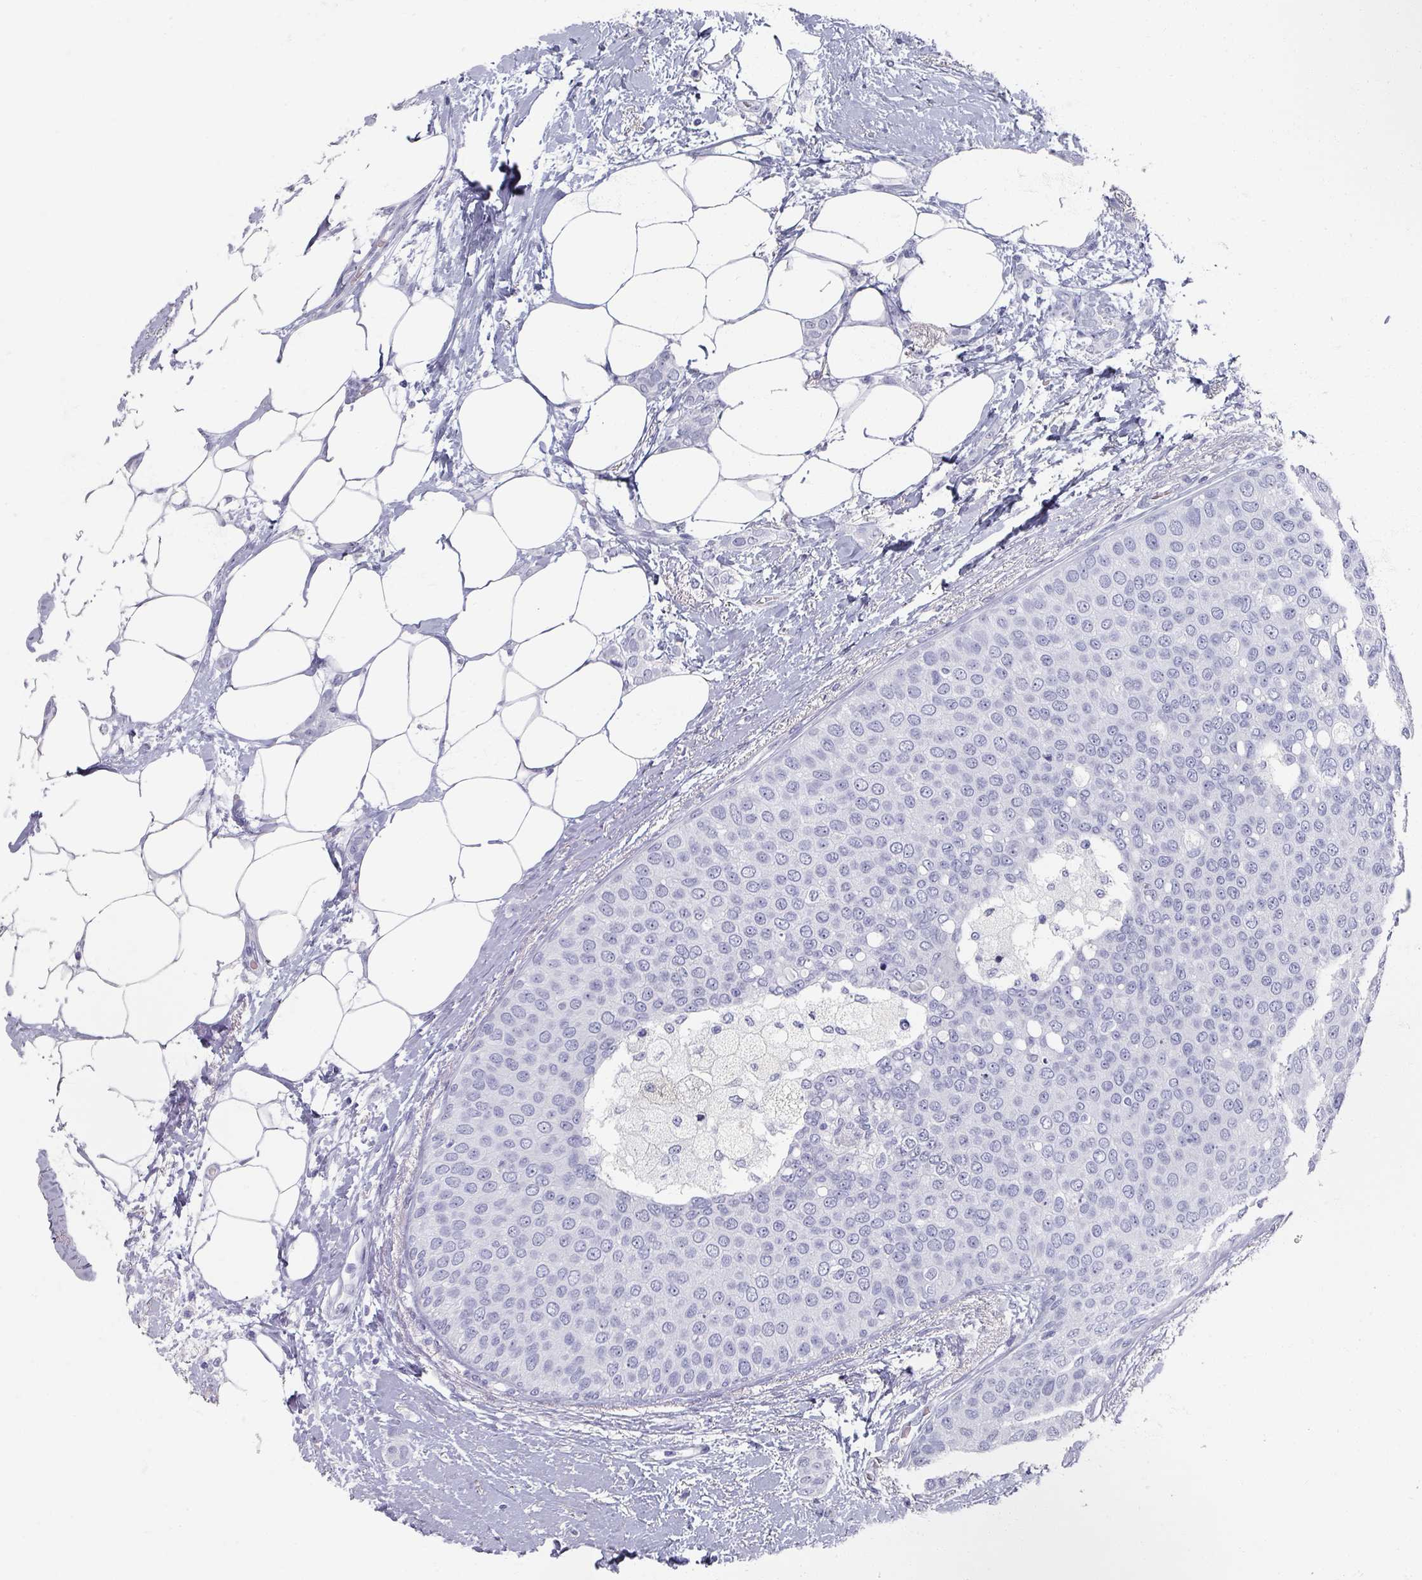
{"staining": {"intensity": "negative", "quantity": "none", "location": "none"}, "tissue": "breast cancer", "cell_type": "Tumor cells", "image_type": "cancer", "snomed": [{"axis": "morphology", "description": "Duct carcinoma"}, {"axis": "topography", "description": "Breast"}], "caption": "High magnification brightfield microscopy of breast cancer (infiltrating ductal carcinoma) stained with DAB (brown) and counterstained with hematoxylin (blue): tumor cells show no significant staining.", "gene": "OMG", "patient": {"sex": "female", "age": 72}}